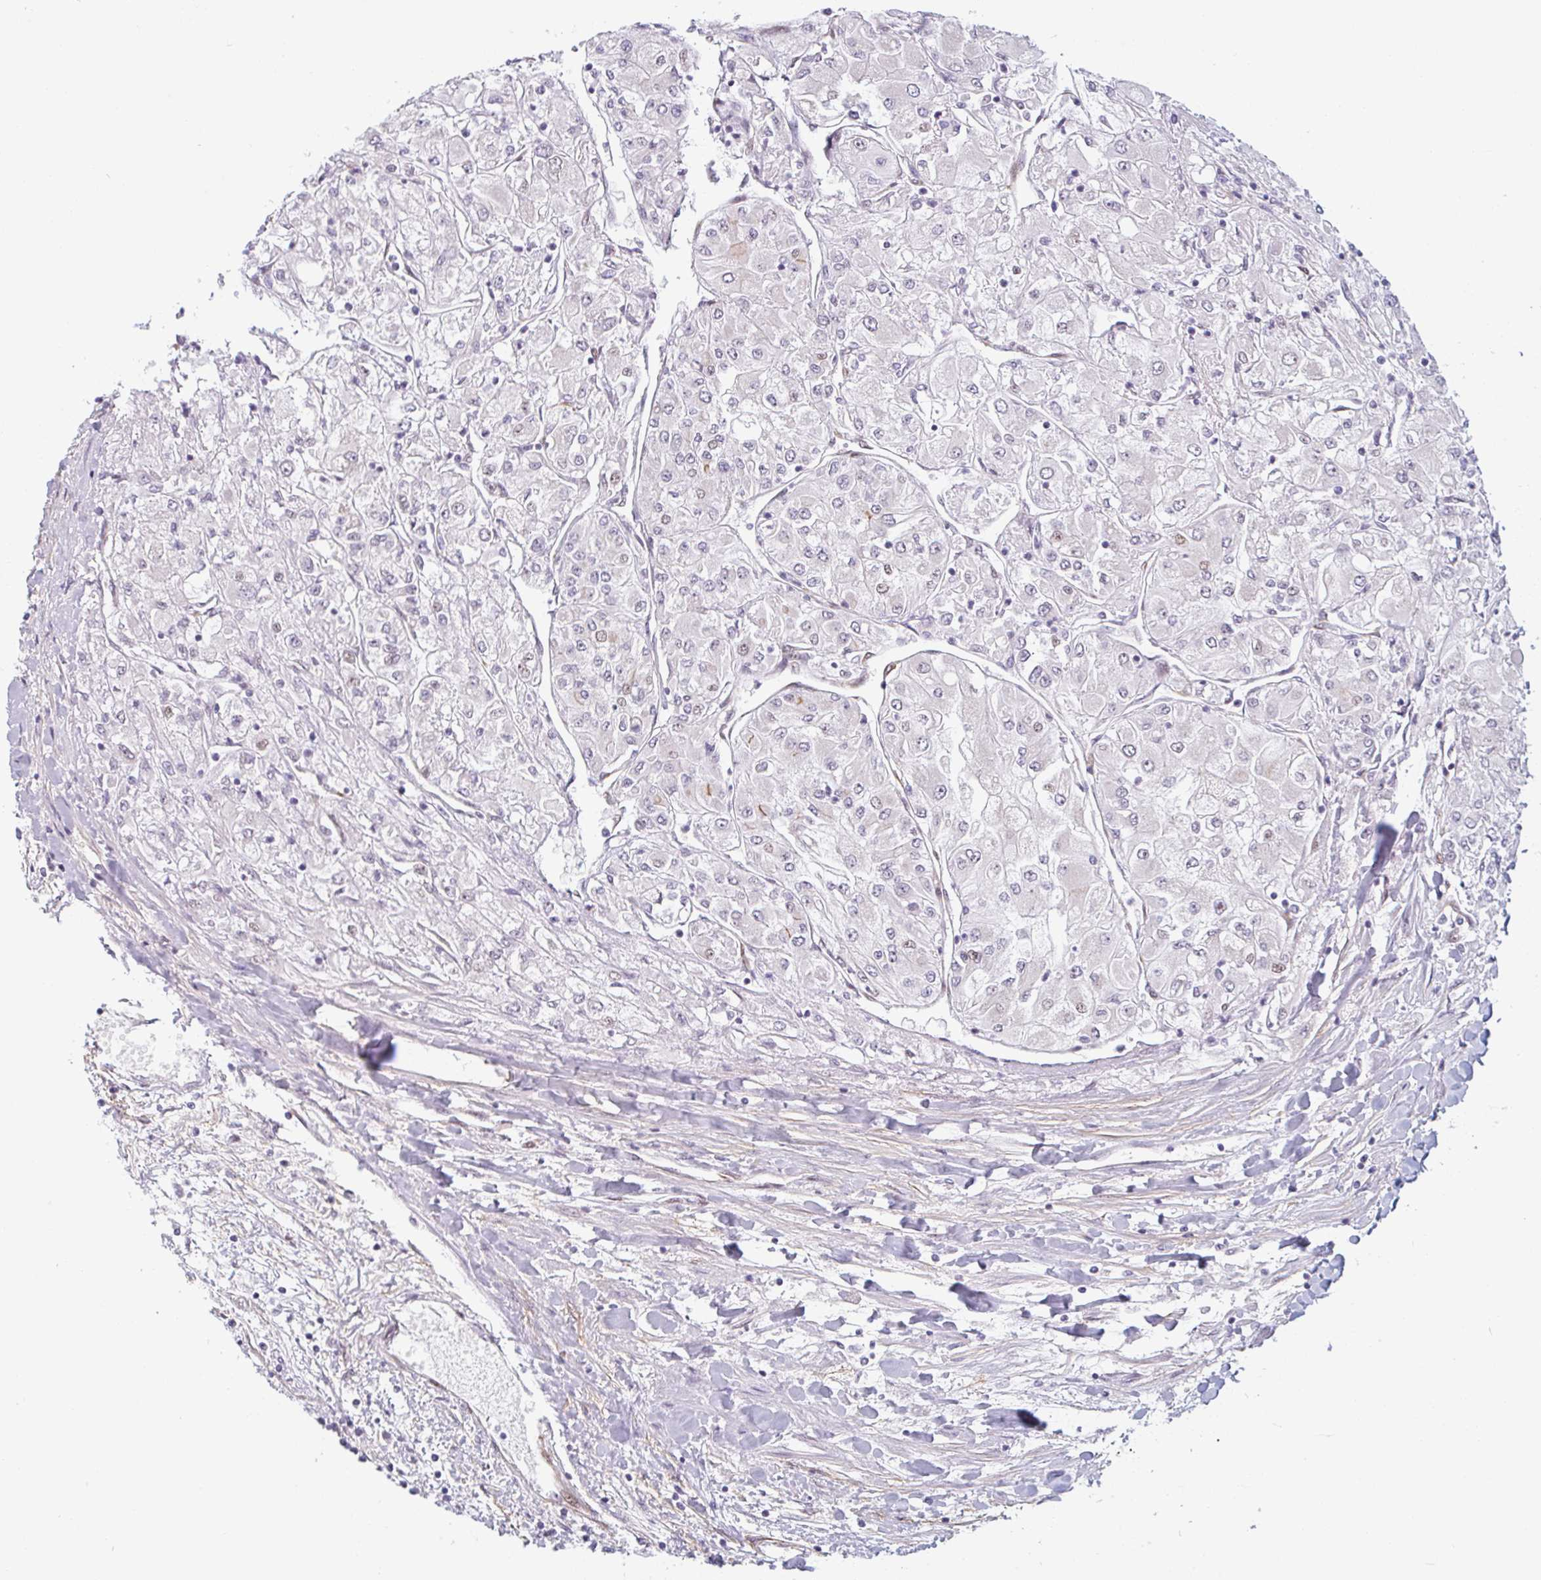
{"staining": {"intensity": "negative", "quantity": "none", "location": "none"}, "tissue": "renal cancer", "cell_type": "Tumor cells", "image_type": "cancer", "snomed": [{"axis": "morphology", "description": "Adenocarcinoma, NOS"}, {"axis": "topography", "description": "Kidney"}], "caption": "DAB (3,3'-diaminobenzidine) immunohistochemical staining of adenocarcinoma (renal) exhibits no significant positivity in tumor cells.", "gene": "TMEM119", "patient": {"sex": "male", "age": 80}}